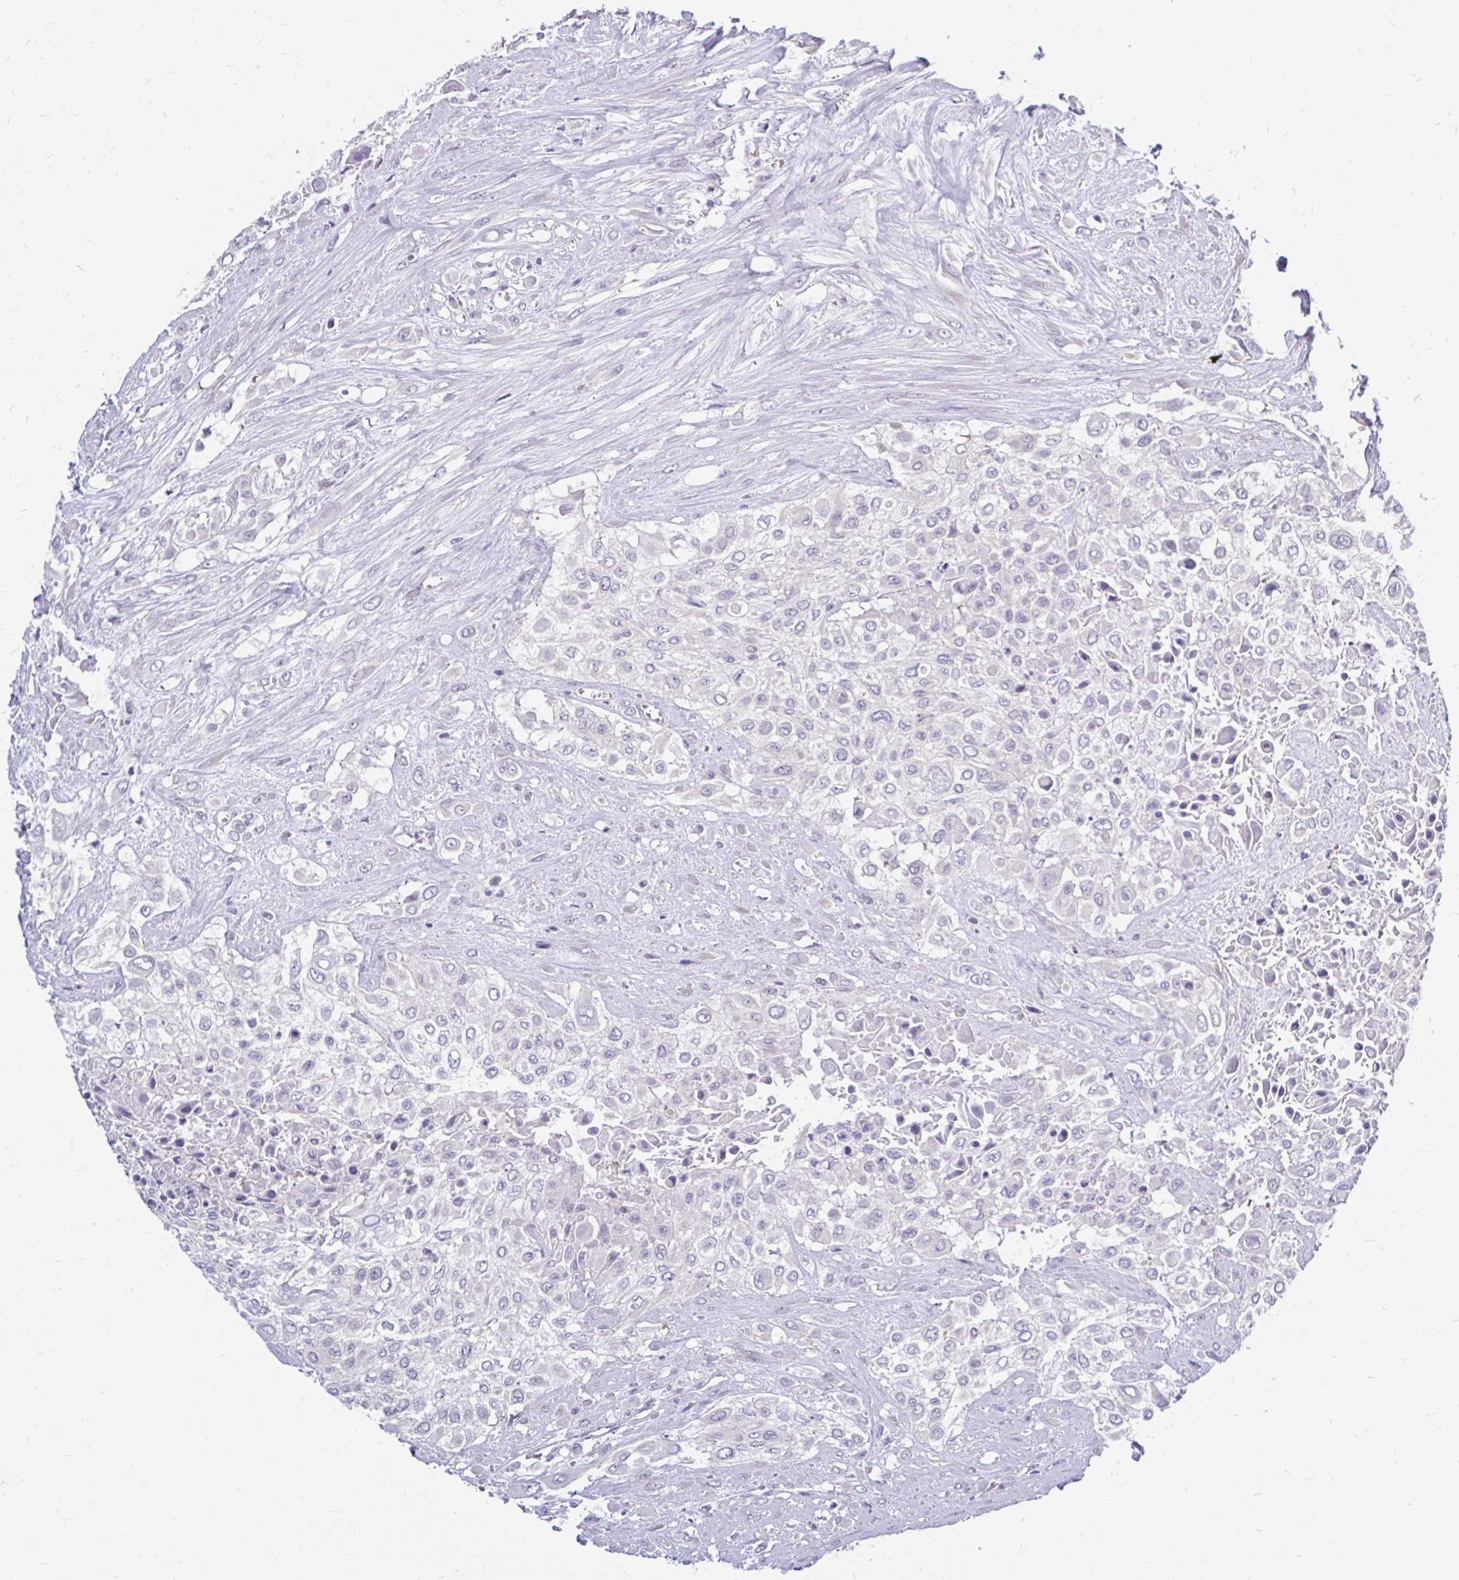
{"staining": {"intensity": "negative", "quantity": "none", "location": "none"}, "tissue": "urothelial cancer", "cell_type": "Tumor cells", "image_type": "cancer", "snomed": [{"axis": "morphology", "description": "Urothelial carcinoma, High grade"}, {"axis": "topography", "description": "Urinary bladder"}], "caption": "A micrograph of urothelial cancer stained for a protein displays no brown staining in tumor cells.", "gene": "MAP1LC3A", "patient": {"sex": "male", "age": 57}}